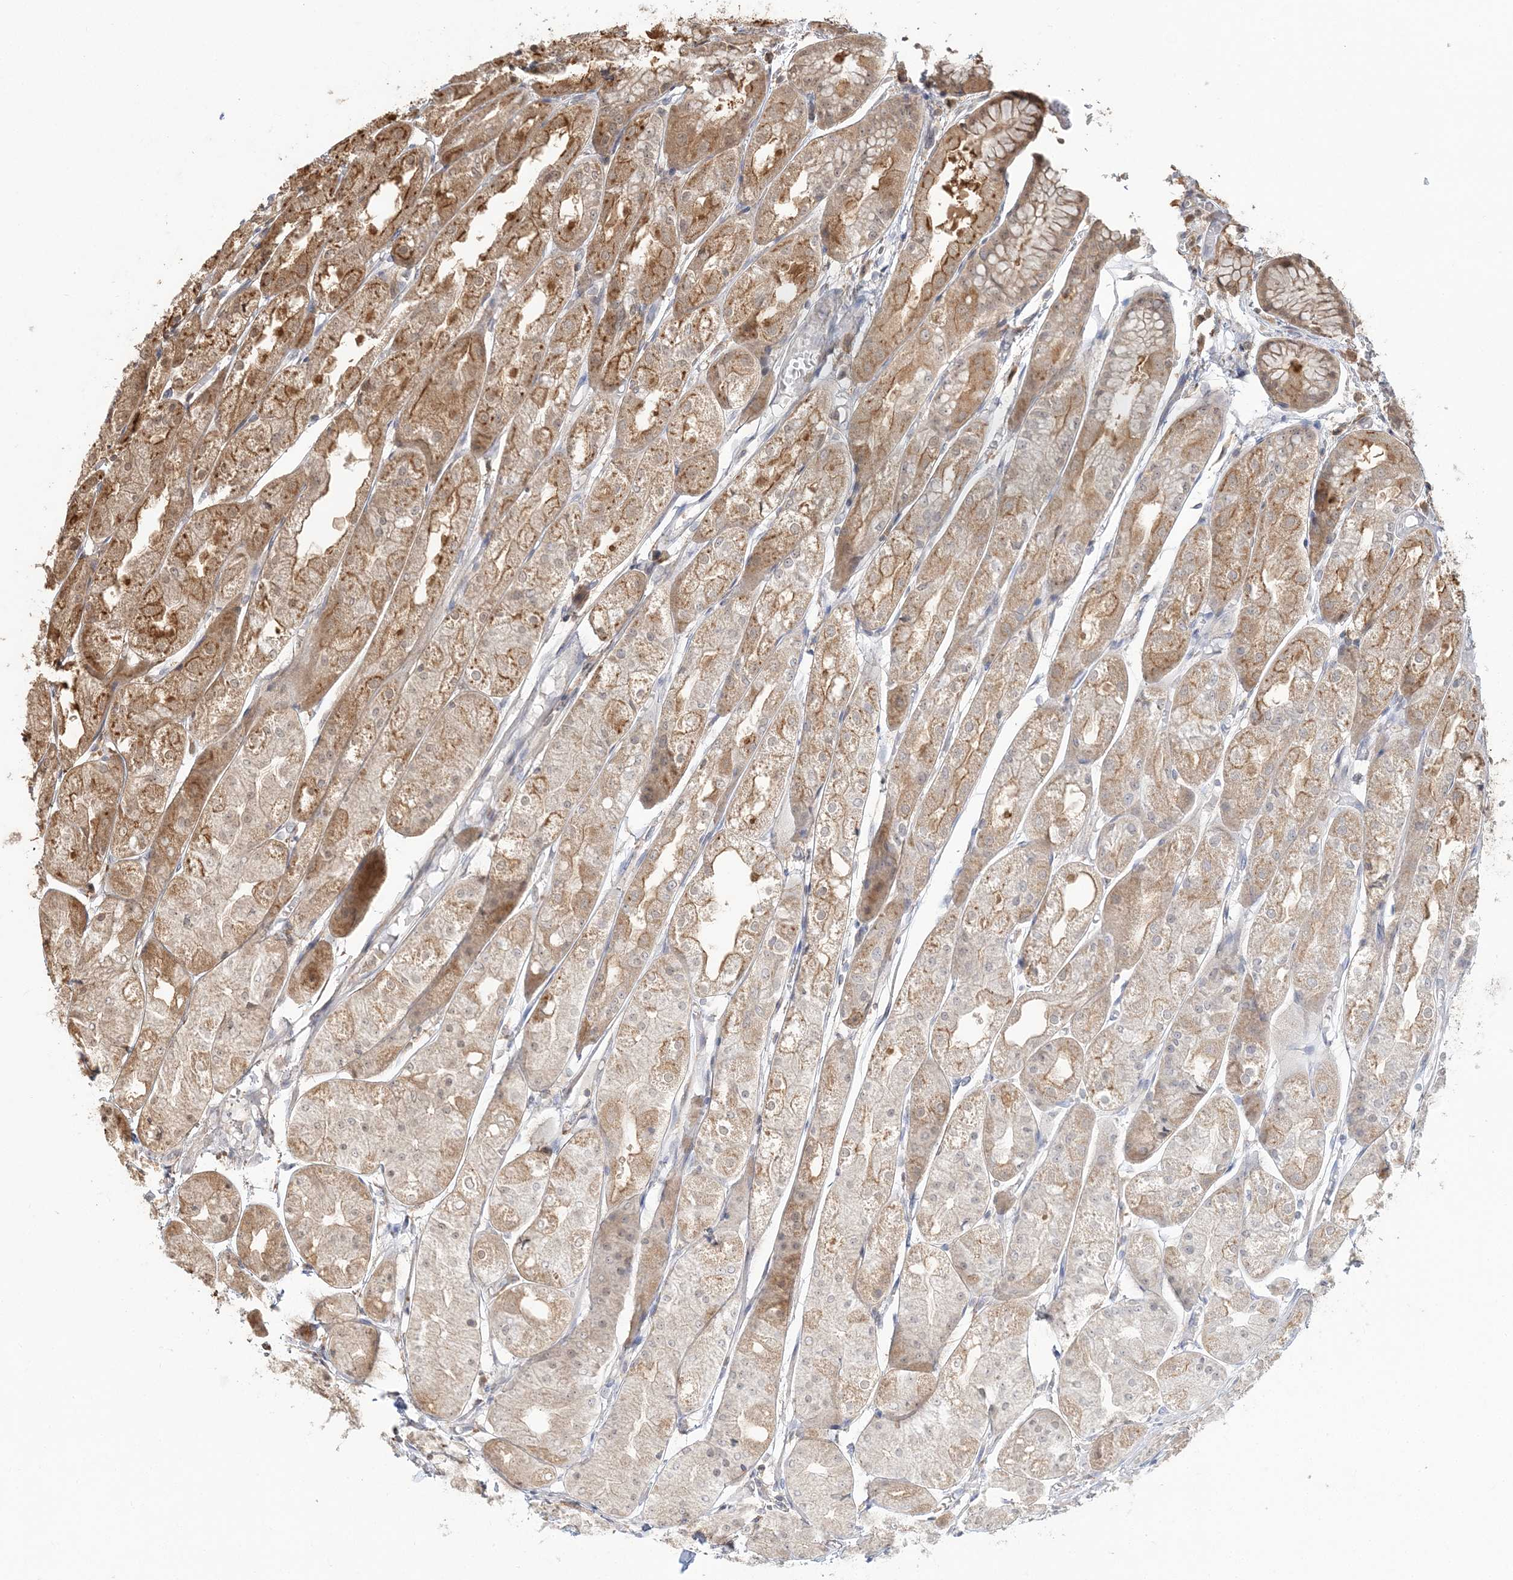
{"staining": {"intensity": "moderate", "quantity": "25%-75%", "location": "cytoplasmic/membranous"}, "tissue": "stomach", "cell_type": "Glandular cells", "image_type": "normal", "snomed": [{"axis": "morphology", "description": "Normal tissue, NOS"}, {"axis": "topography", "description": "Stomach, upper"}], "caption": "Protein expression analysis of unremarkable human stomach reveals moderate cytoplasmic/membranous staining in about 25%-75% of glandular cells.", "gene": "CAB39", "patient": {"sex": "male", "age": 72}}